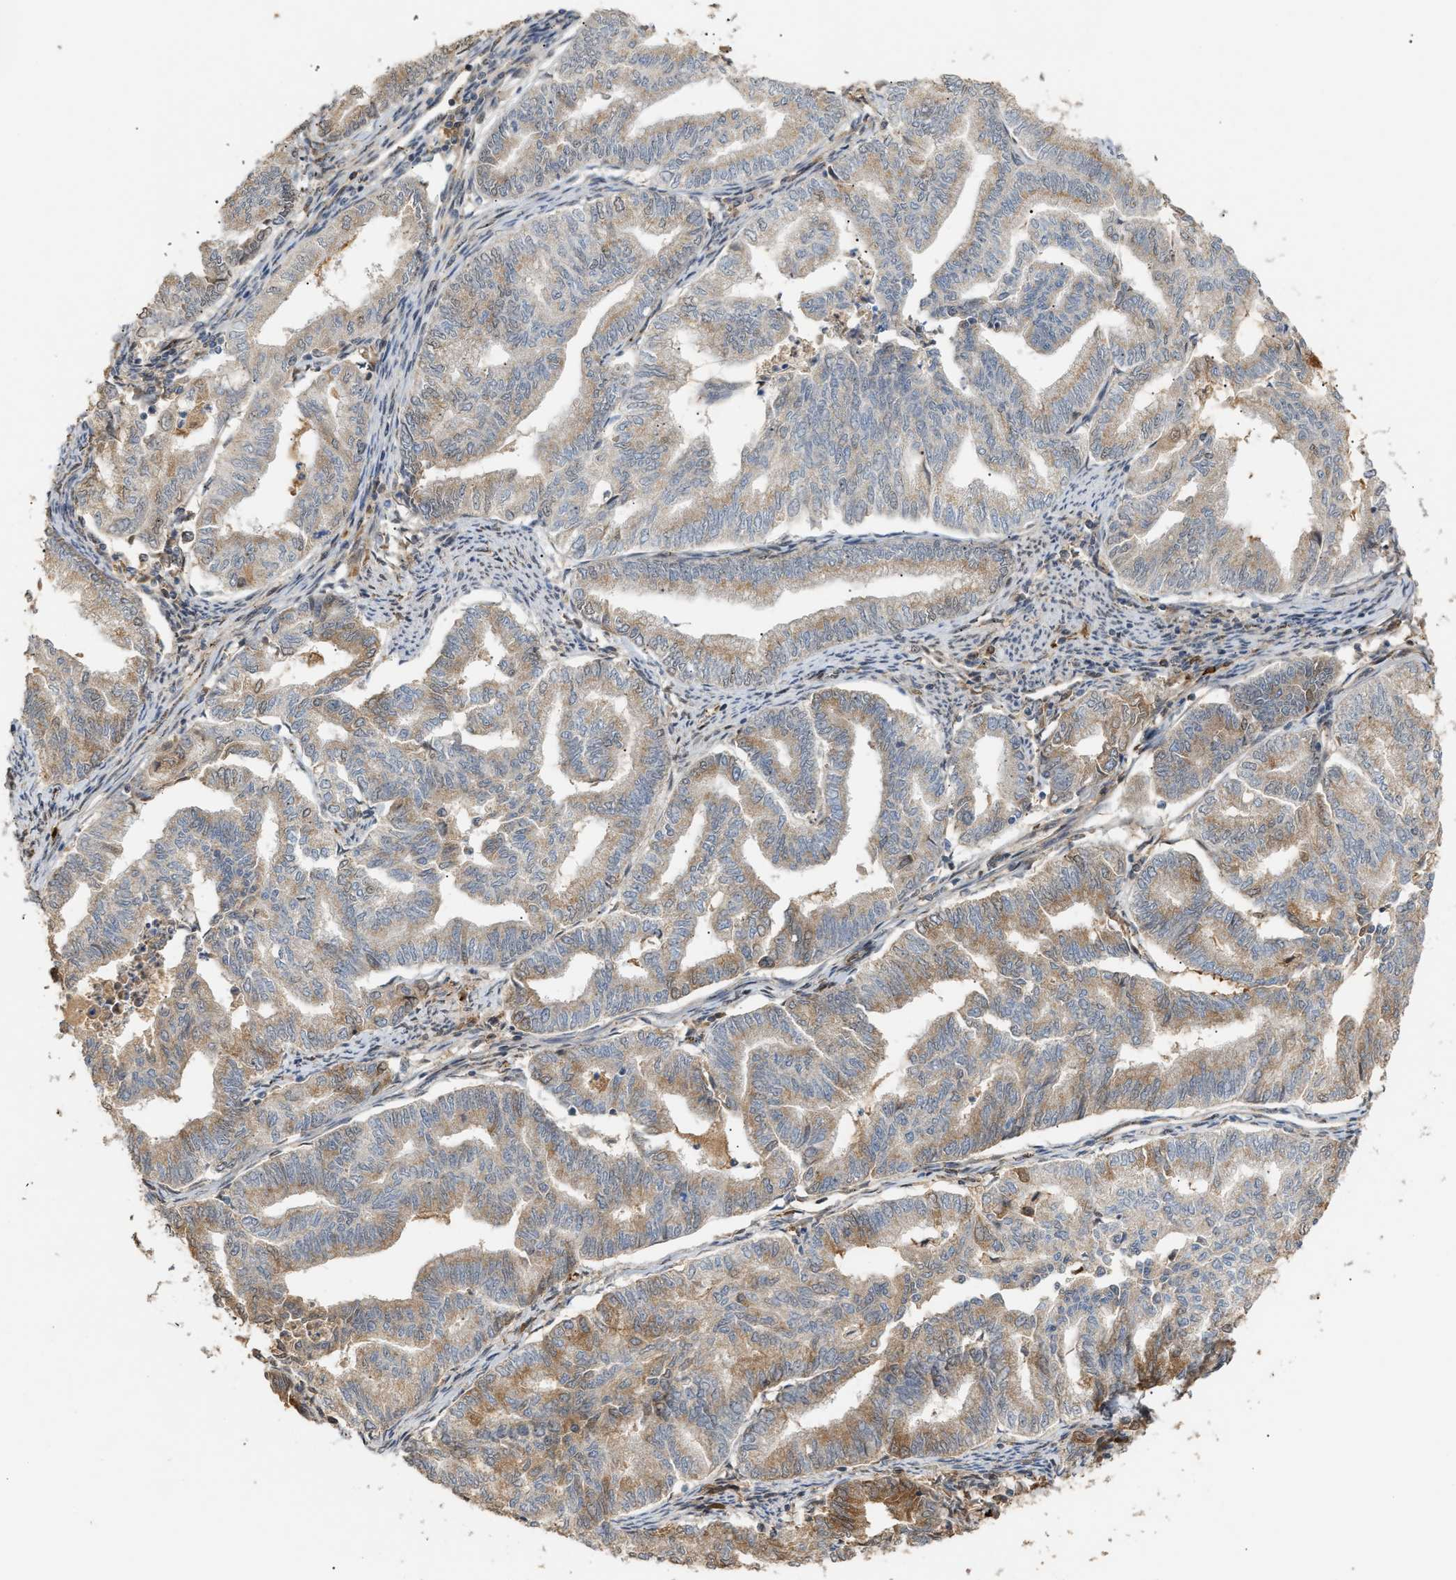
{"staining": {"intensity": "moderate", "quantity": "<25%", "location": "cytoplasmic/membranous"}, "tissue": "endometrial cancer", "cell_type": "Tumor cells", "image_type": "cancer", "snomed": [{"axis": "morphology", "description": "Adenocarcinoma, NOS"}, {"axis": "topography", "description": "Endometrium"}], "caption": "Endometrial adenocarcinoma stained for a protein shows moderate cytoplasmic/membranous positivity in tumor cells.", "gene": "ZFAND5", "patient": {"sex": "female", "age": 79}}